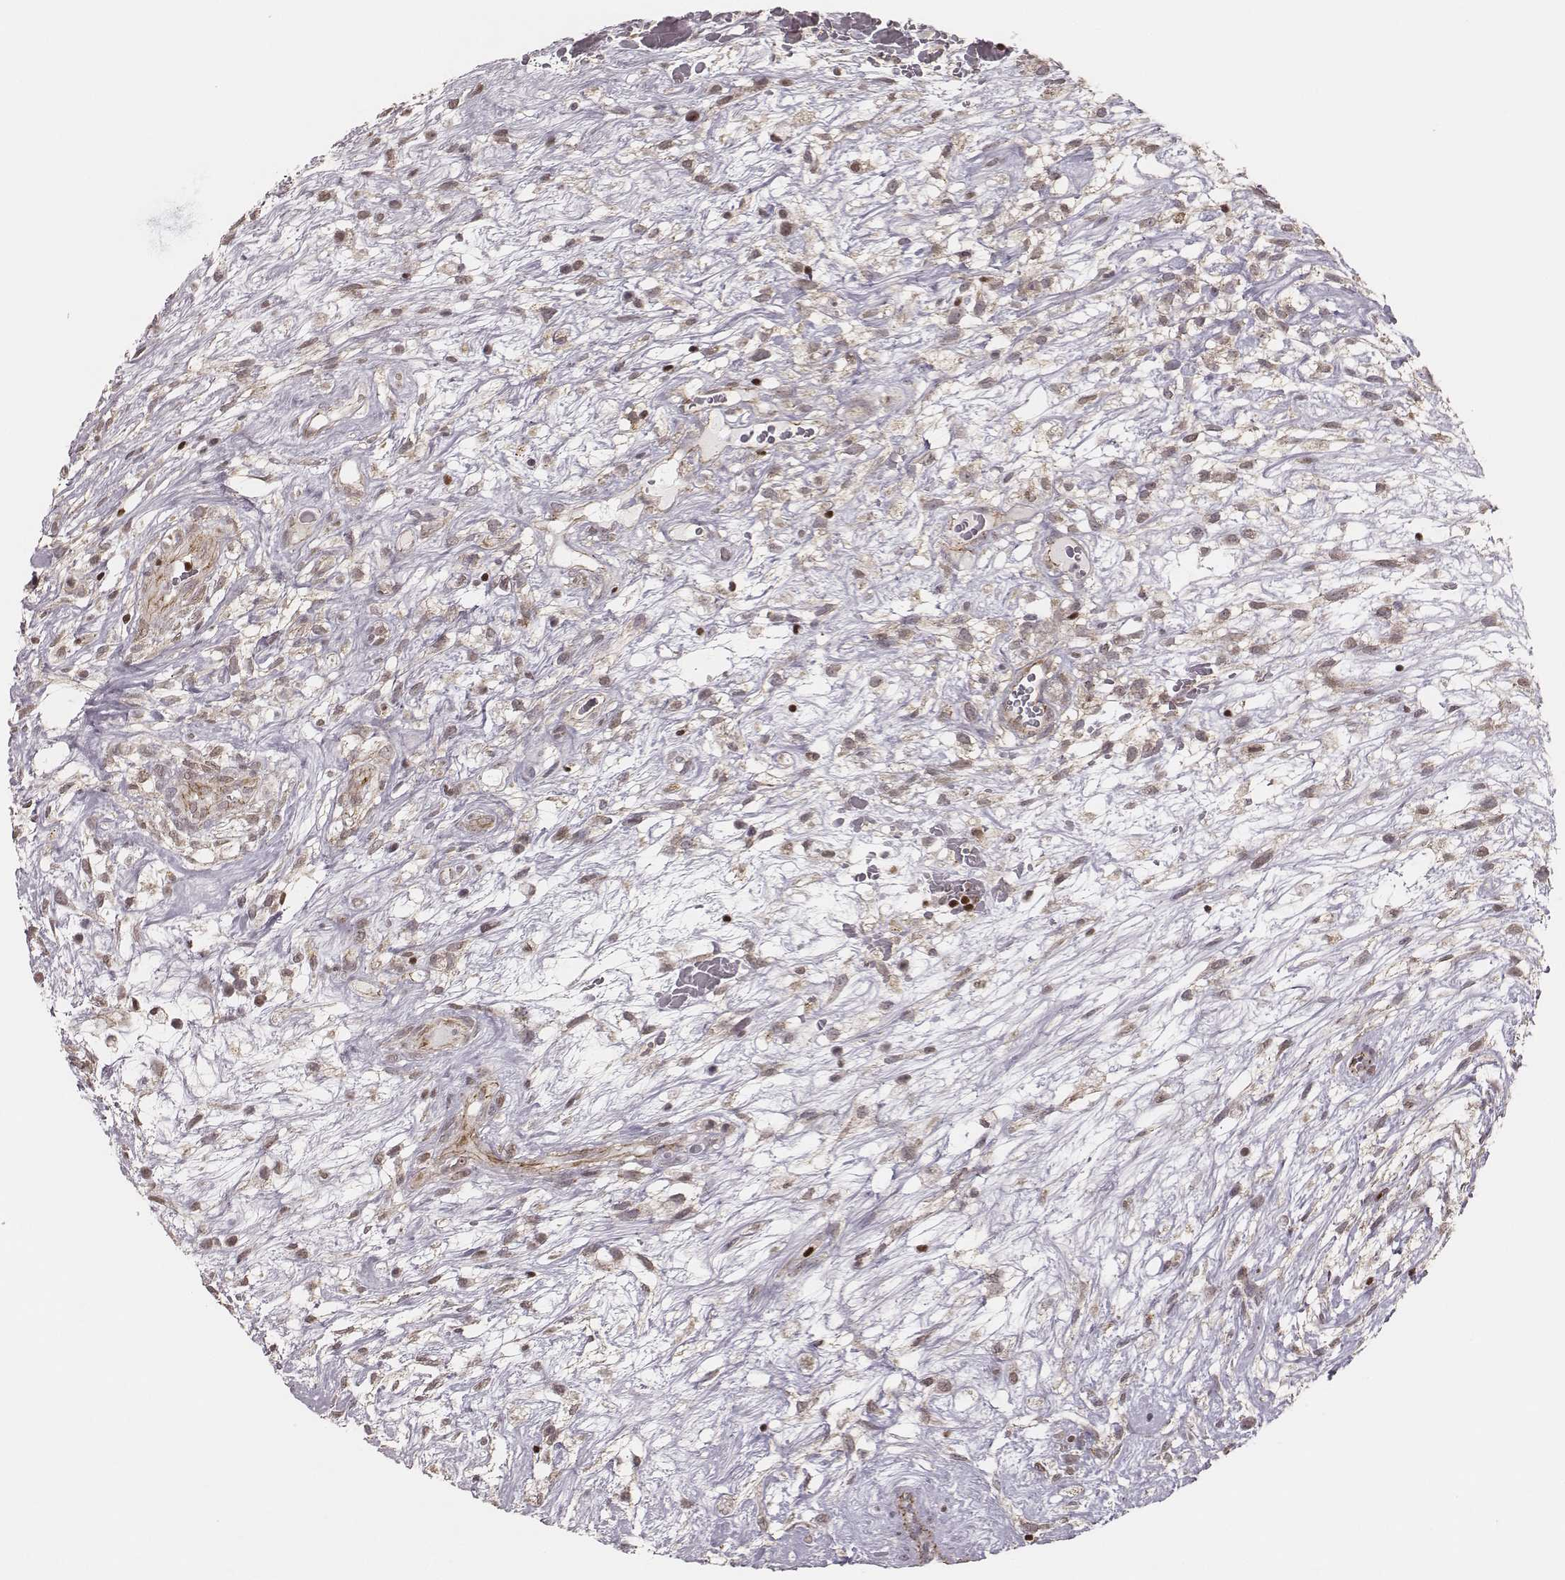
{"staining": {"intensity": "weak", "quantity": "25%-75%", "location": "cytoplasmic/membranous"}, "tissue": "testis cancer", "cell_type": "Tumor cells", "image_type": "cancer", "snomed": [{"axis": "morphology", "description": "Normal tissue, NOS"}, {"axis": "morphology", "description": "Carcinoma, Embryonal, NOS"}, {"axis": "topography", "description": "Testis"}], "caption": "Brown immunohistochemical staining in human testis embryonal carcinoma exhibits weak cytoplasmic/membranous positivity in approximately 25%-75% of tumor cells. (DAB = brown stain, brightfield microscopy at high magnification).", "gene": "WDR59", "patient": {"sex": "male", "age": 32}}